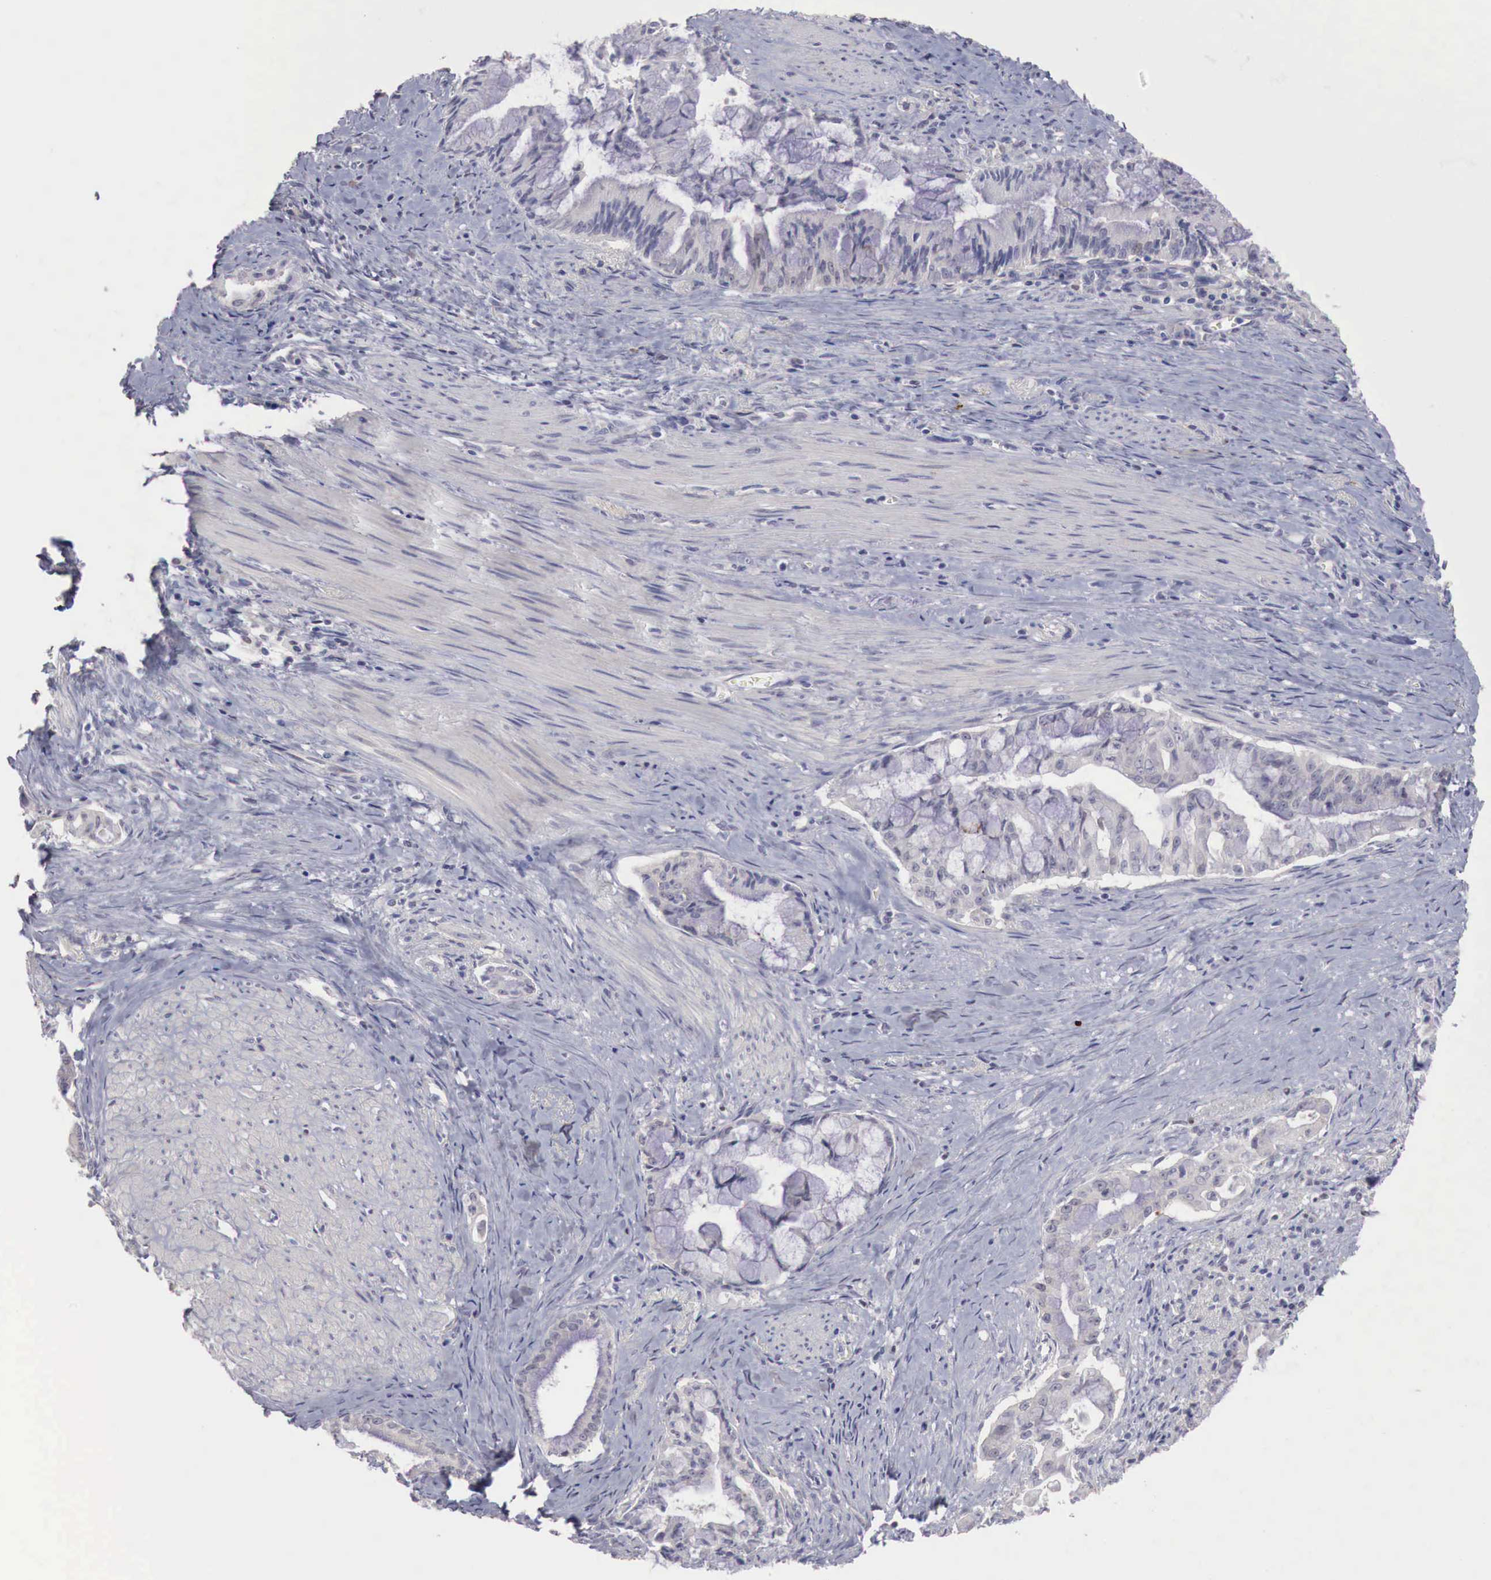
{"staining": {"intensity": "negative", "quantity": "none", "location": "none"}, "tissue": "pancreatic cancer", "cell_type": "Tumor cells", "image_type": "cancer", "snomed": [{"axis": "morphology", "description": "Adenocarcinoma, NOS"}, {"axis": "topography", "description": "Pancreas"}], "caption": "Immunohistochemistry histopathology image of neoplastic tissue: human pancreatic cancer stained with DAB (3,3'-diaminobenzidine) shows no significant protein expression in tumor cells.", "gene": "GATA1", "patient": {"sex": "male", "age": 59}}